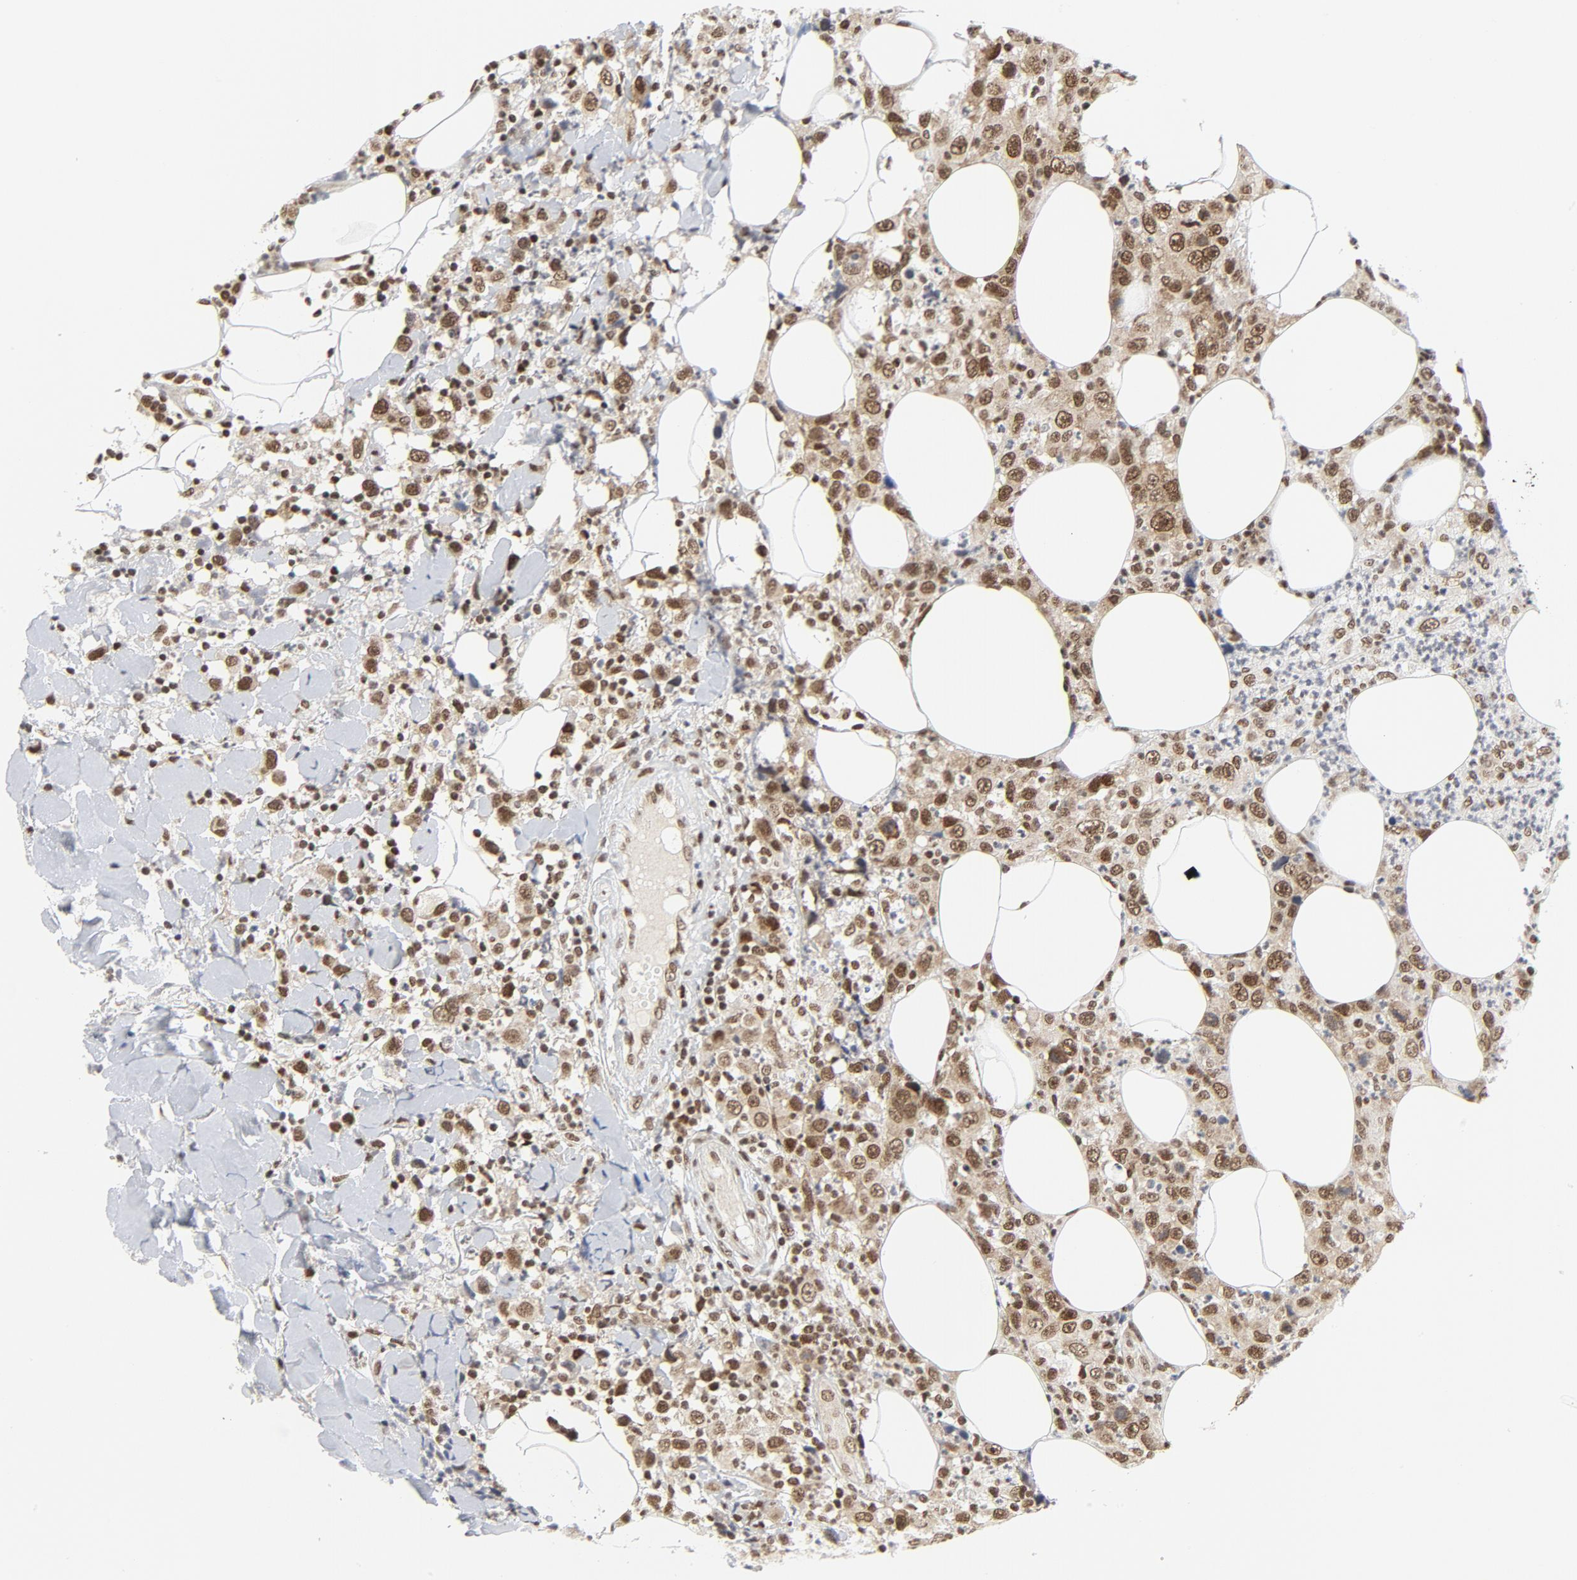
{"staining": {"intensity": "moderate", "quantity": ">75%", "location": "nuclear"}, "tissue": "thyroid cancer", "cell_type": "Tumor cells", "image_type": "cancer", "snomed": [{"axis": "morphology", "description": "Carcinoma, NOS"}, {"axis": "topography", "description": "Thyroid gland"}], "caption": "A photomicrograph of carcinoma (thyroid) stained for a protein demonstrates moderate nuclear brown staining in tumor cells.", "gene": "ERCC1", "patient": {"sex": "female", "age": 77}}